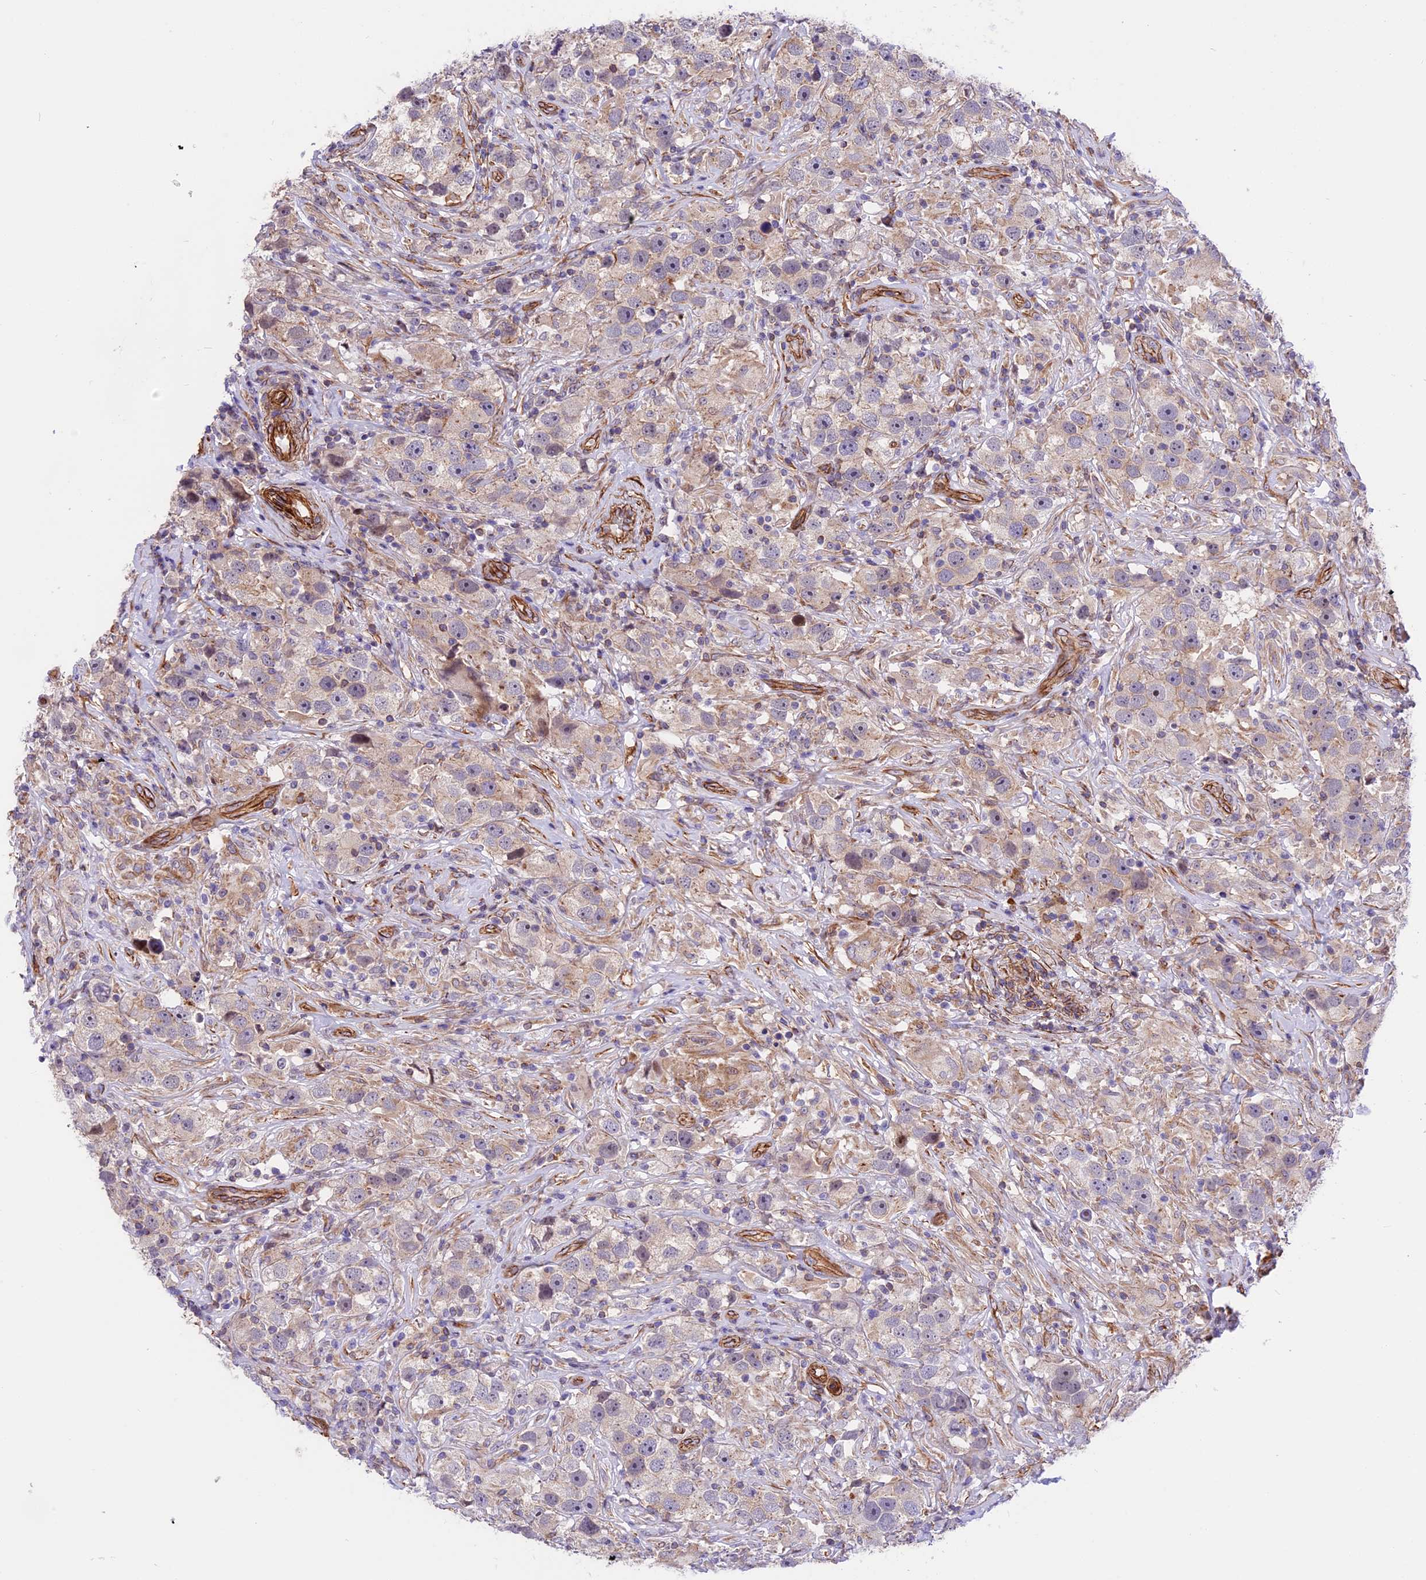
{"staining": {"intensity": "negative", "quantity": "none", "location": "none"}, "tissue": "testis cancer", "cell_type": "Tumor cells", "image_type": "cancer", "snomed": [{"axis": "morphology", "description": "Seminoma, NOS"}, {"axis": "topography", "description": "Testis"}], "caption": "Immunohistochemistry of human testis cancer reveals no positivity in tumor cells.", "gene": "R3HDM4", "patient": {"sex": "male", "age": 49}}